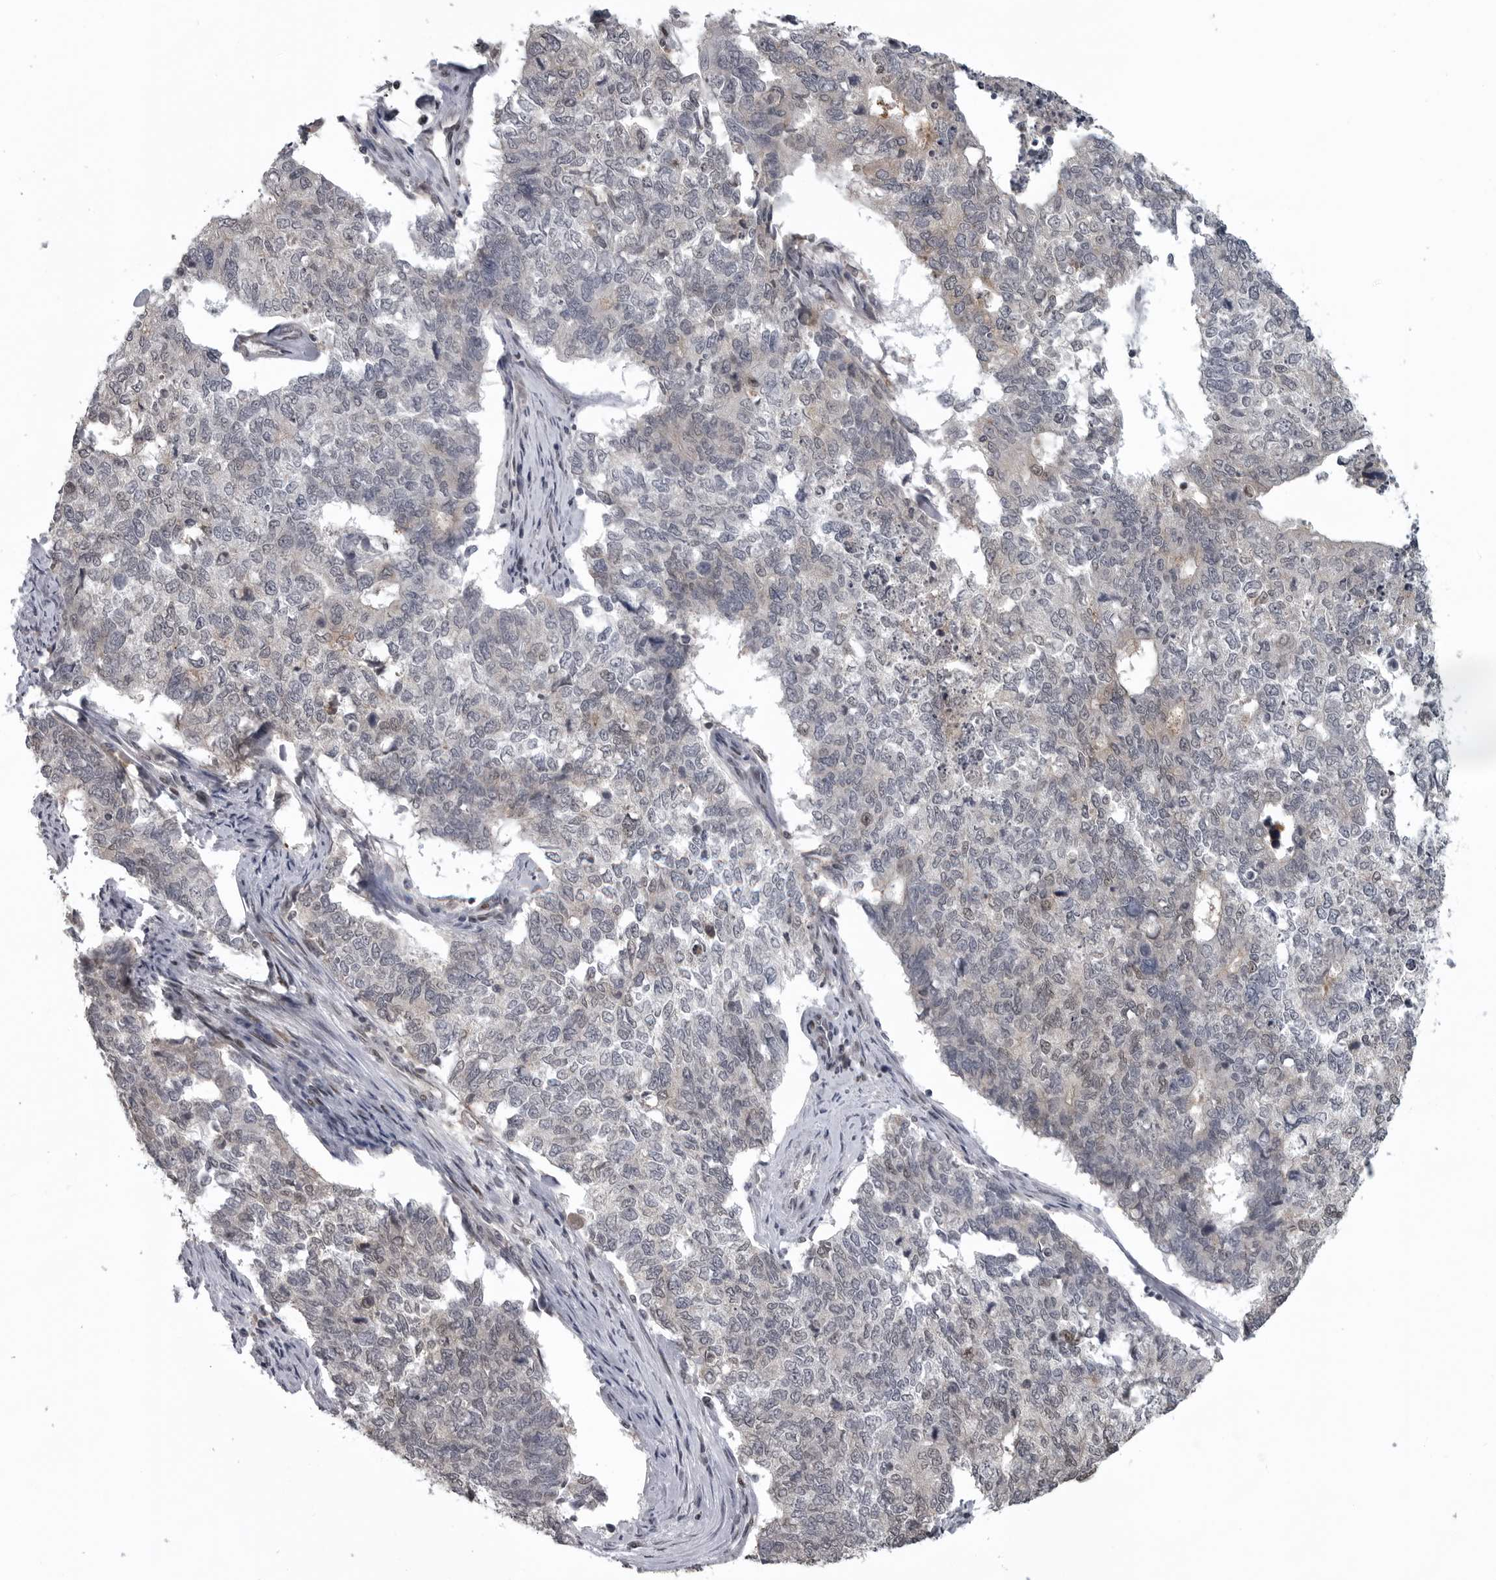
{"staining": {"intensity": "negative", "quantity": "none", "location": "none"}, "tissue": "cervical cancer", "cell_type": "Tumor cells", "image_type": "cancer", "snomed": [{"axis": "morphology", "description": "Squamous cell carcinoma, NOS"}, {"axis": "topography", "description": "Cervix"}], "caption": "Immunohistochemistry micrograph of neoplastic tissue: squamous cell carcinoma (cervical) stained with DAB (3,3'-diaminobenzidine) exhibits no significant protein positivity in tumor cells.", "gene": "C8orf58", "patient": {"sex": "female", "age": 63}}